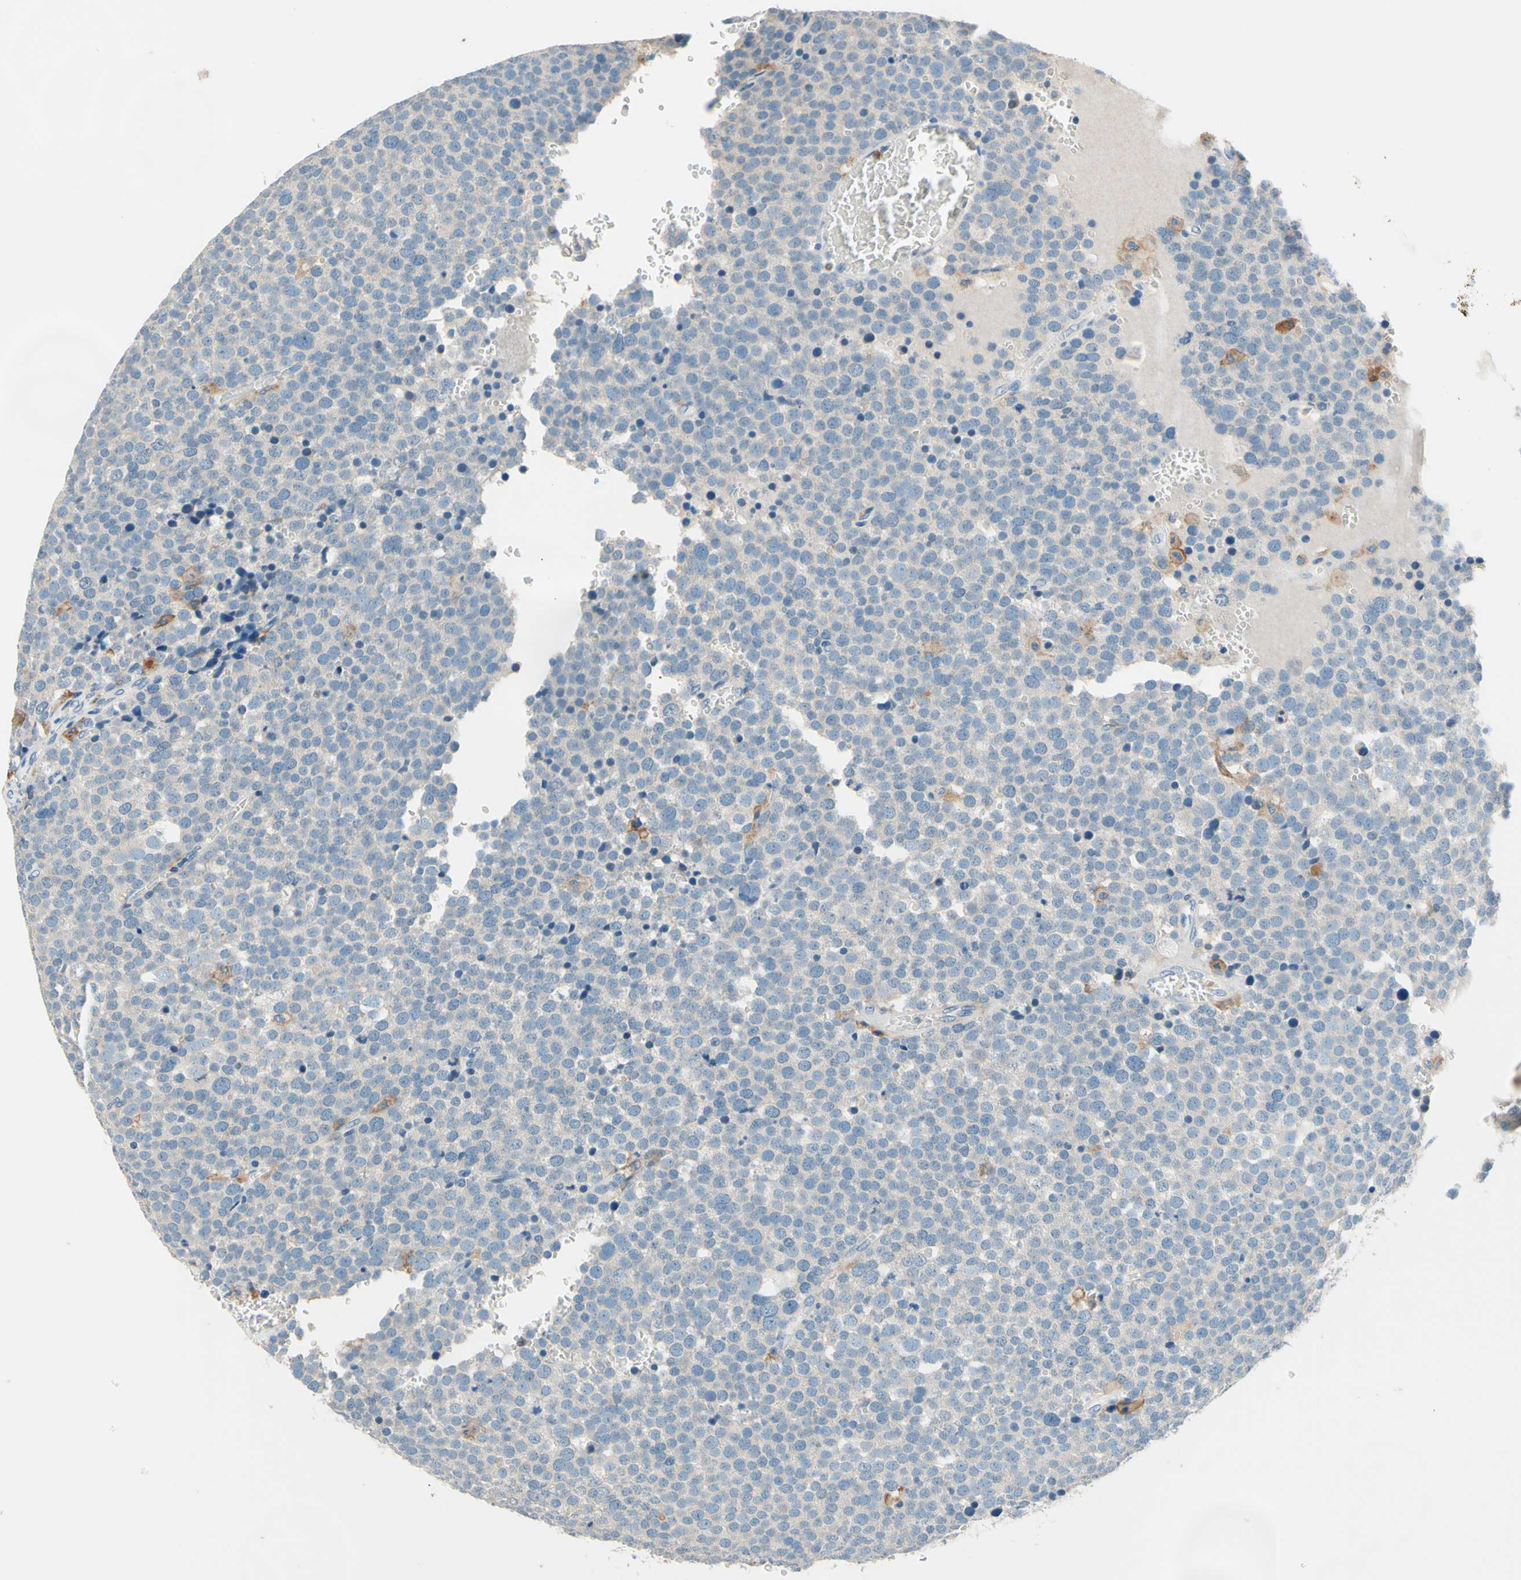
{"staining": {"intensity": "negative", "quantity": "none", "location": "none"}, "tissue": "testis cancer", "cell_type": "Tumor cells", "image_type": "cancer", "snomed": [{"axis": "morphology", "description": "Seminoma, NOS"}, {"axis": "topography", "description": "Testis"}], "caption": "Immunohistochemistry histopathology image of neoplastic tissue: human testis seminoma stained with DAB displays no significant protein staining in tumor cells. The staining was performed using DAB to visualize the protein expression in brown, while the nuclei were stained in blue with hematoxylin (Magnification: 20x).", "gene": "SIGLEC9", "patient": {"sex": "male", "age": 71}}